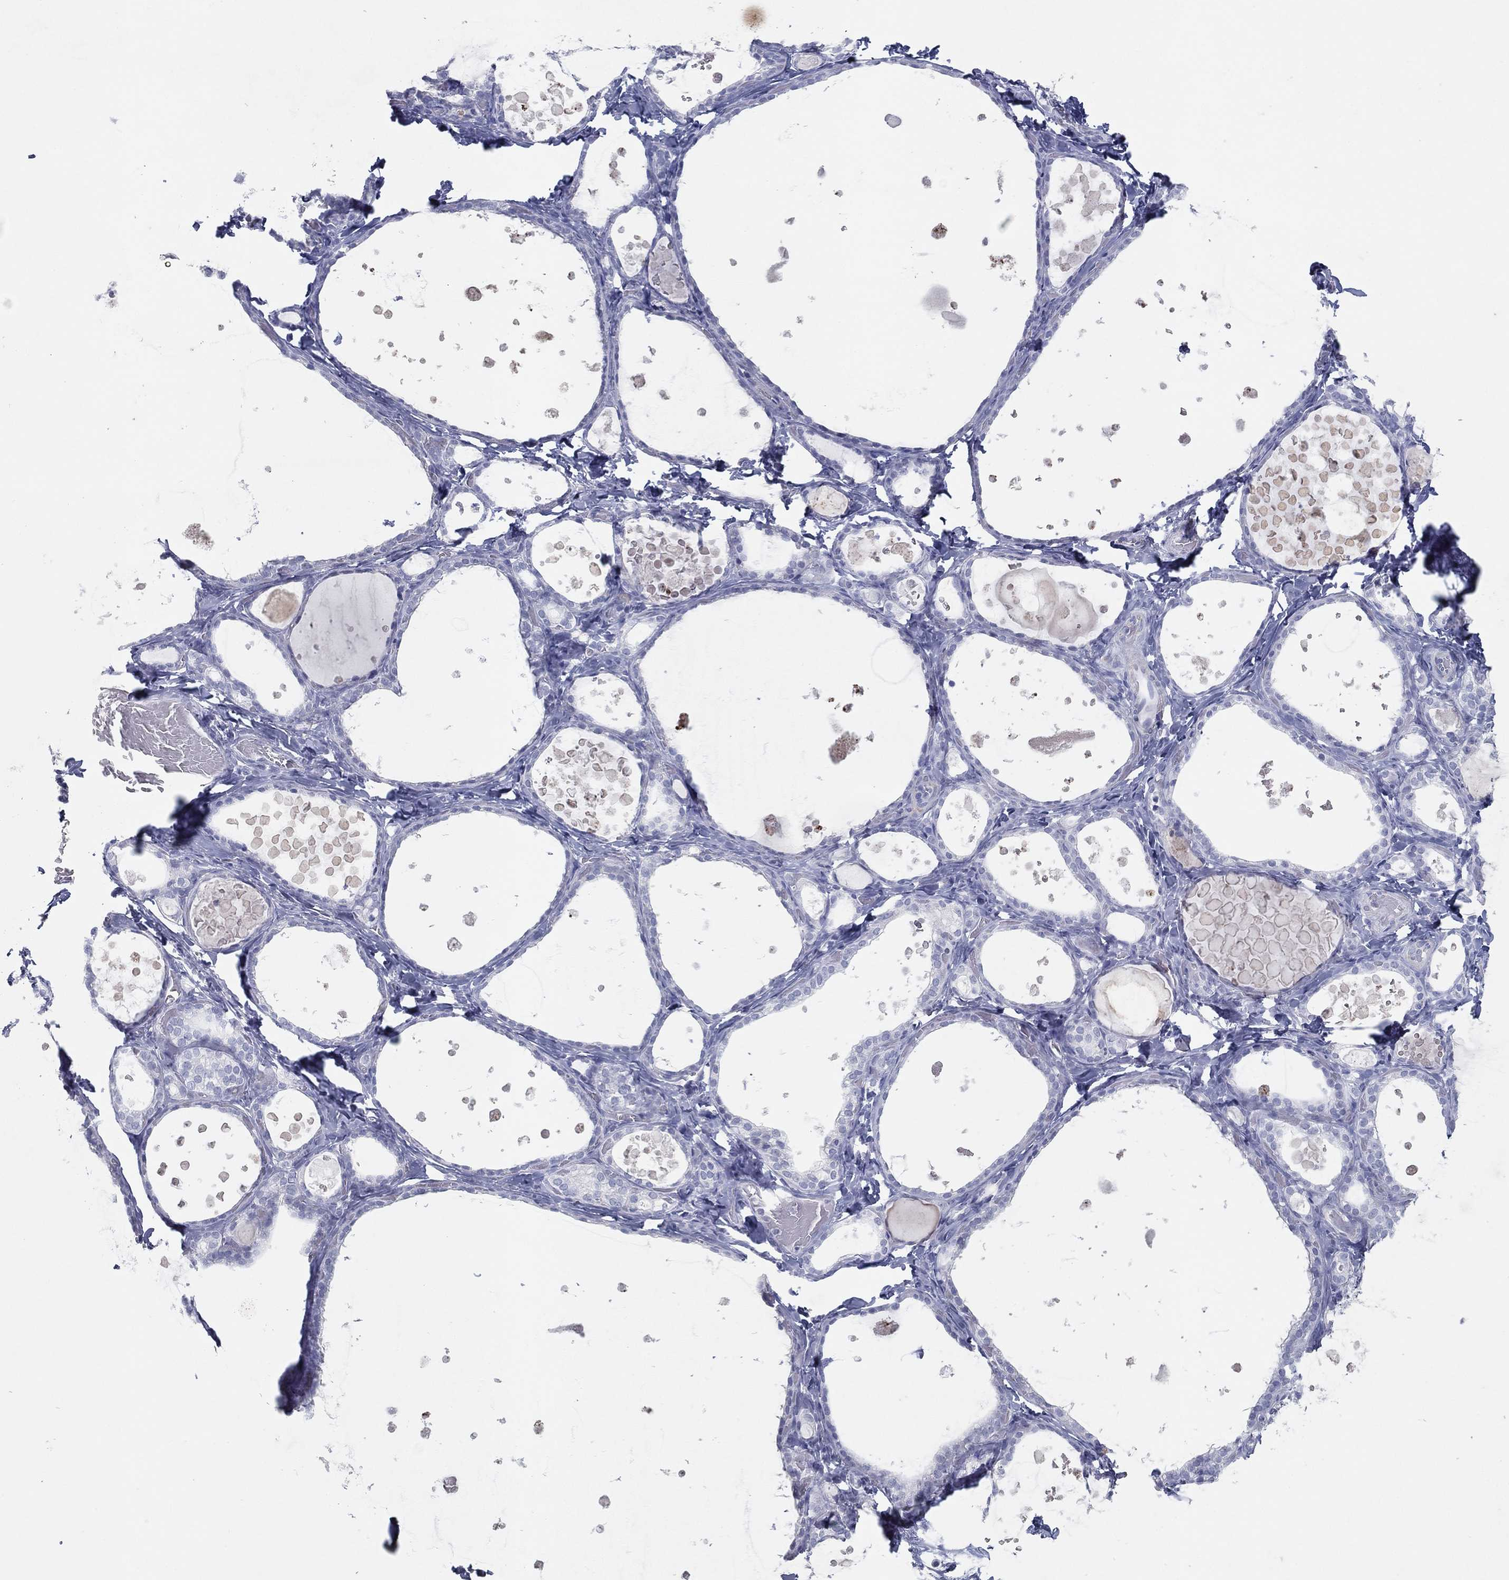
{"staining": {"intensity": "negative", "quantity": "none", "location": "none"}, "tissue": "thyroid gland", "cell_type": "Glandular cells", "image_type": "normal", "snomed": [{"axis": "morphology", "description": "Normal tissue, NOS"}, {"axis": "topography", "description": "Thyroid gland"}], "caption": "Normal thyroid gland was stained to show a protein in brown. There is no significant expression in glandular cells. (DAB immunohistochemistry visualized using brightfield microscopy, high magnification).", "gene": "CPT1B", "patient": {"sex": "female", "age": 56}}